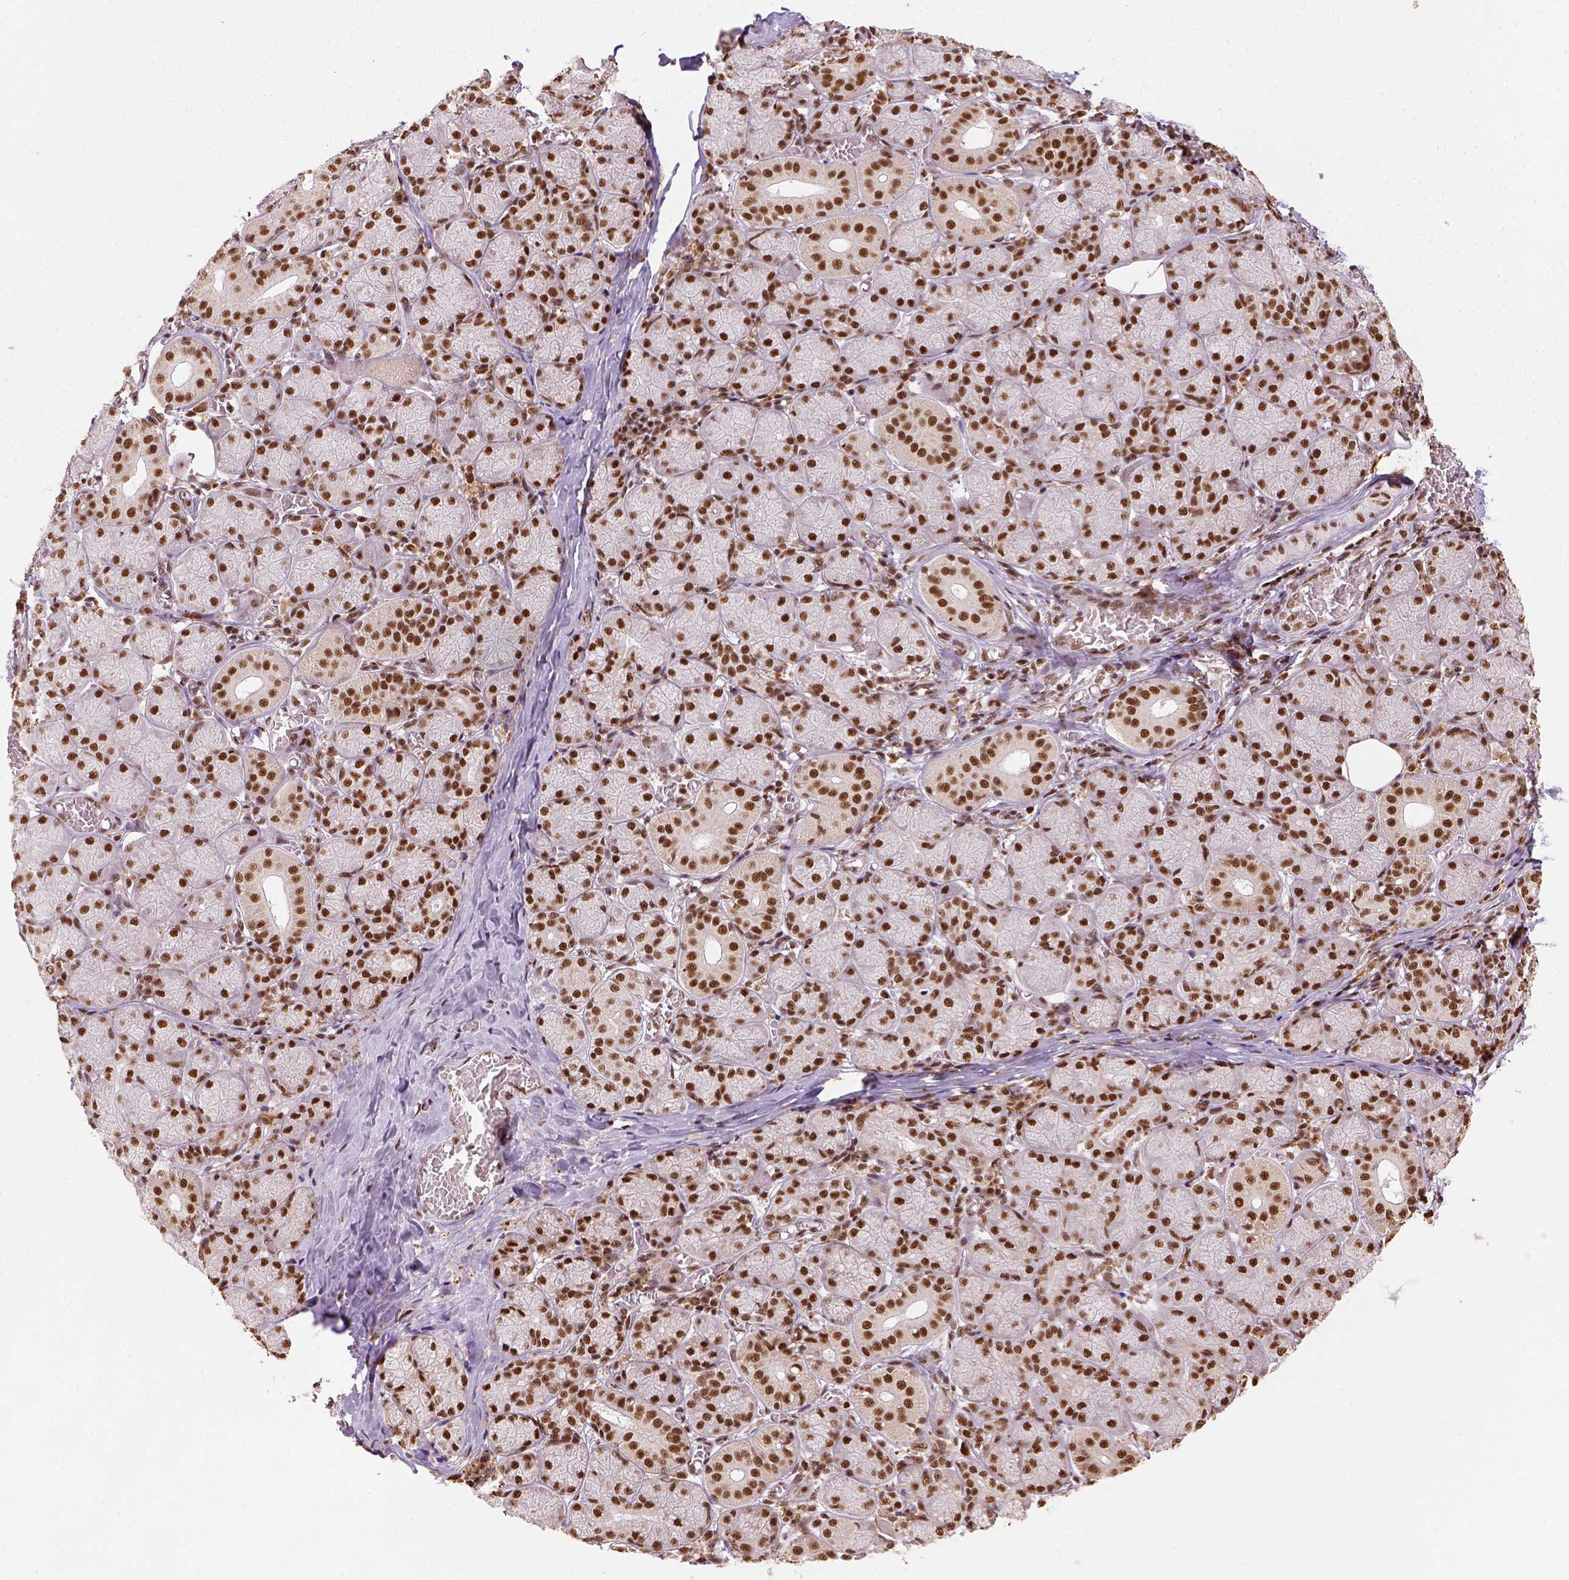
{"staining": {"intensity": "strong", "quantity": ">75%", "location": "nuclear"}, "tissue": "salivary gland", "cell_type": "Glandular cells", "image_type": "normal", "snomed": [{"axis": "morphology", "description": "Normal tissue, NOS"}, {"axis": "topography", "description": "Salivary gland"}, {"axis": "topography", "description": "Peripheral nerve tissue"}], "caption": "A histopathology image of human salivary gland stained for a protein displays strong nuclear brown staining in glandular cells. (DAB = brown stain, brightfield microscopy at high magnification).", "gene": "CCAR1", "patient": {"sex": "female", "age": 24}}